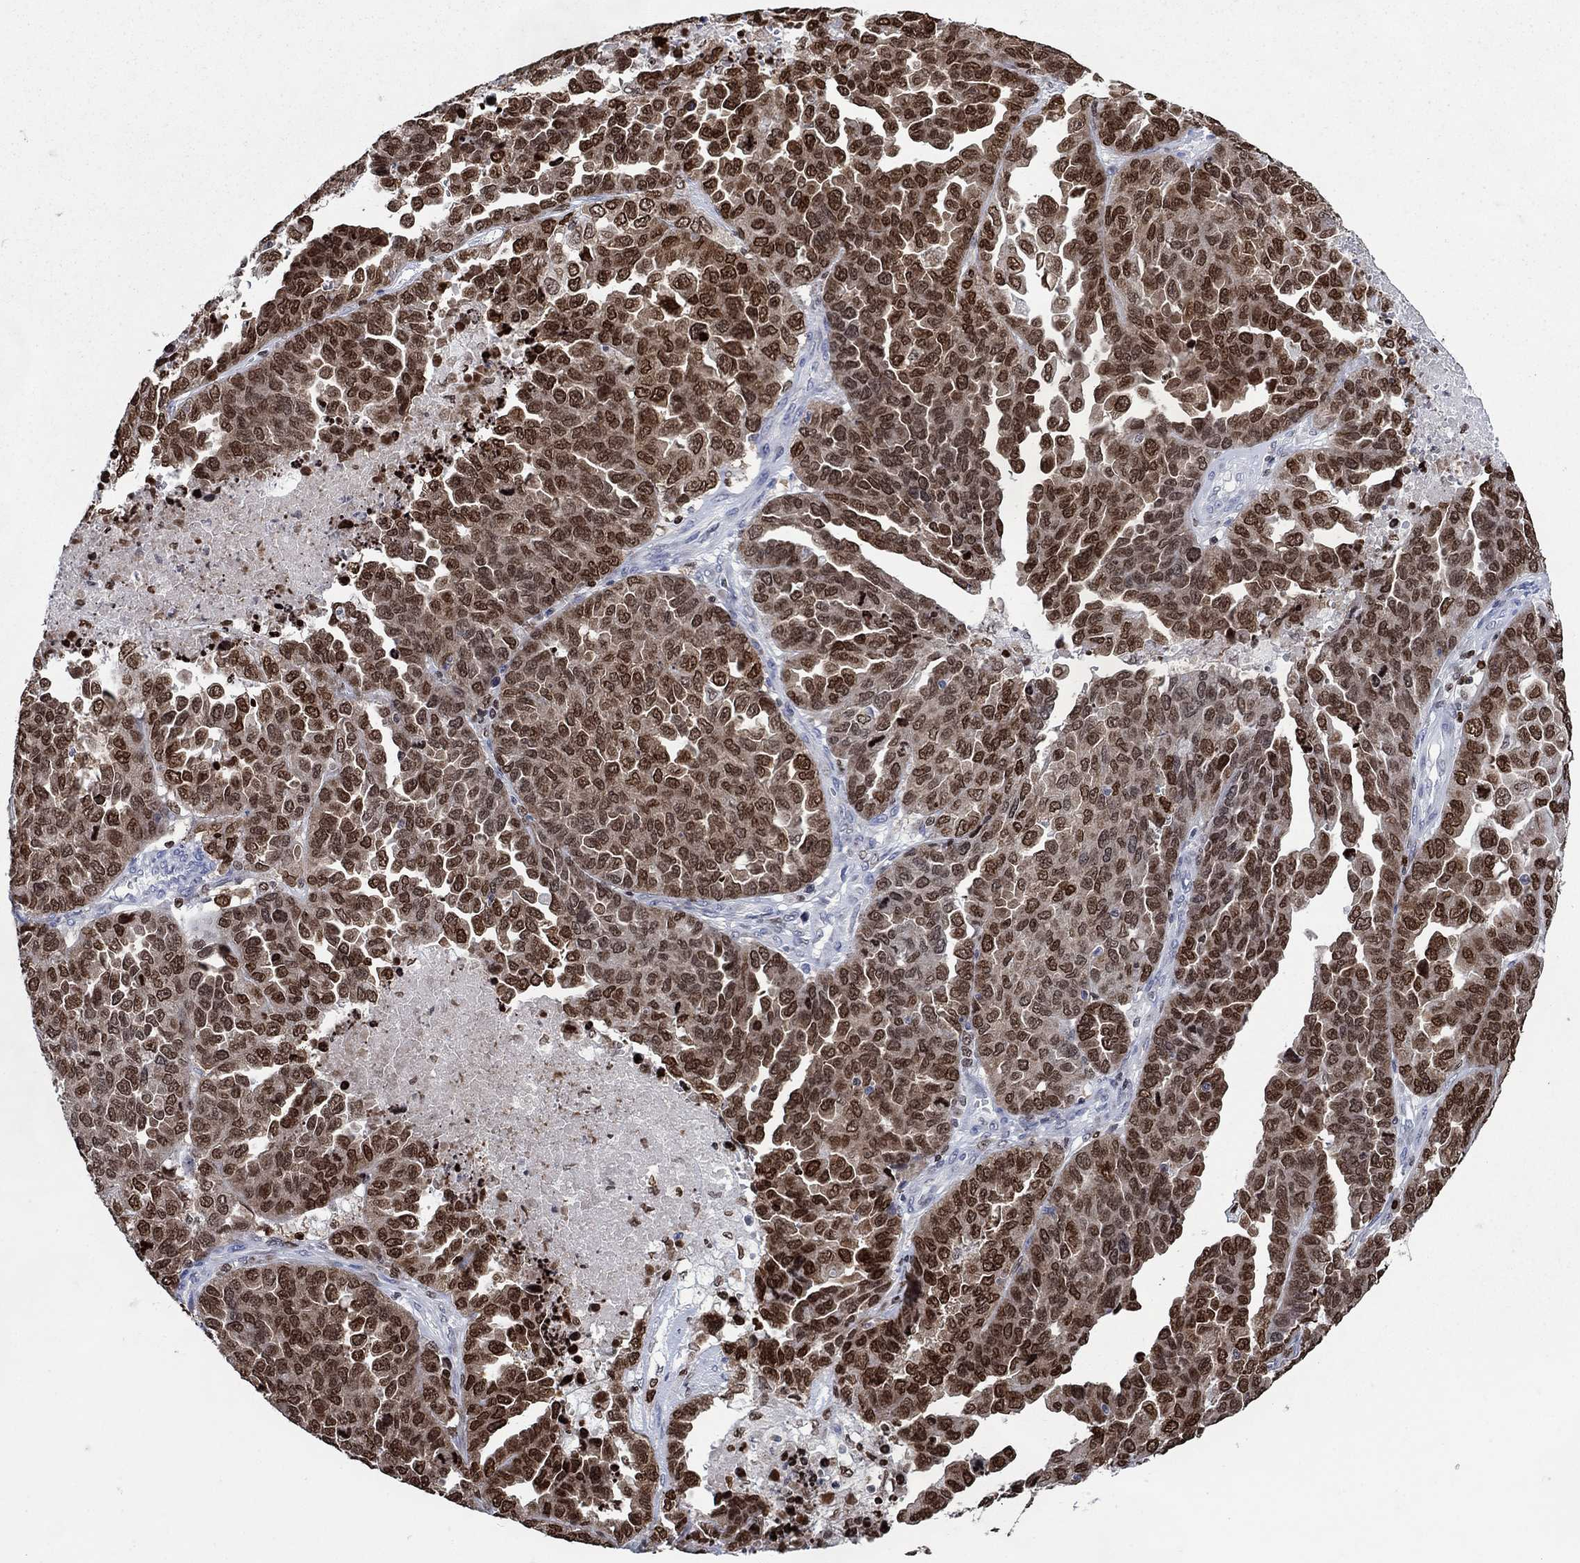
{"staining": {"intensity": "strong", "quantity": "25%-75%", "location": "nuclear"}, "tissue": "ovarian cancer", "cell_type": "Tumor cells", "image_type": "cancer", "snomed": [{"axis": "morphology", "description": "Cystadenocarcinoma, serous, NOS"}, {"axis": "topography", "description": "Ovary"}], "caption": "An IHC histopathology image of tumor tissue is shown. Protein staining in brown highlights strong nuclear positivity in ovarian cancer within tumor cells.", "gene": "HMGA1", "patient": {"sex": "female", "age": 87}}